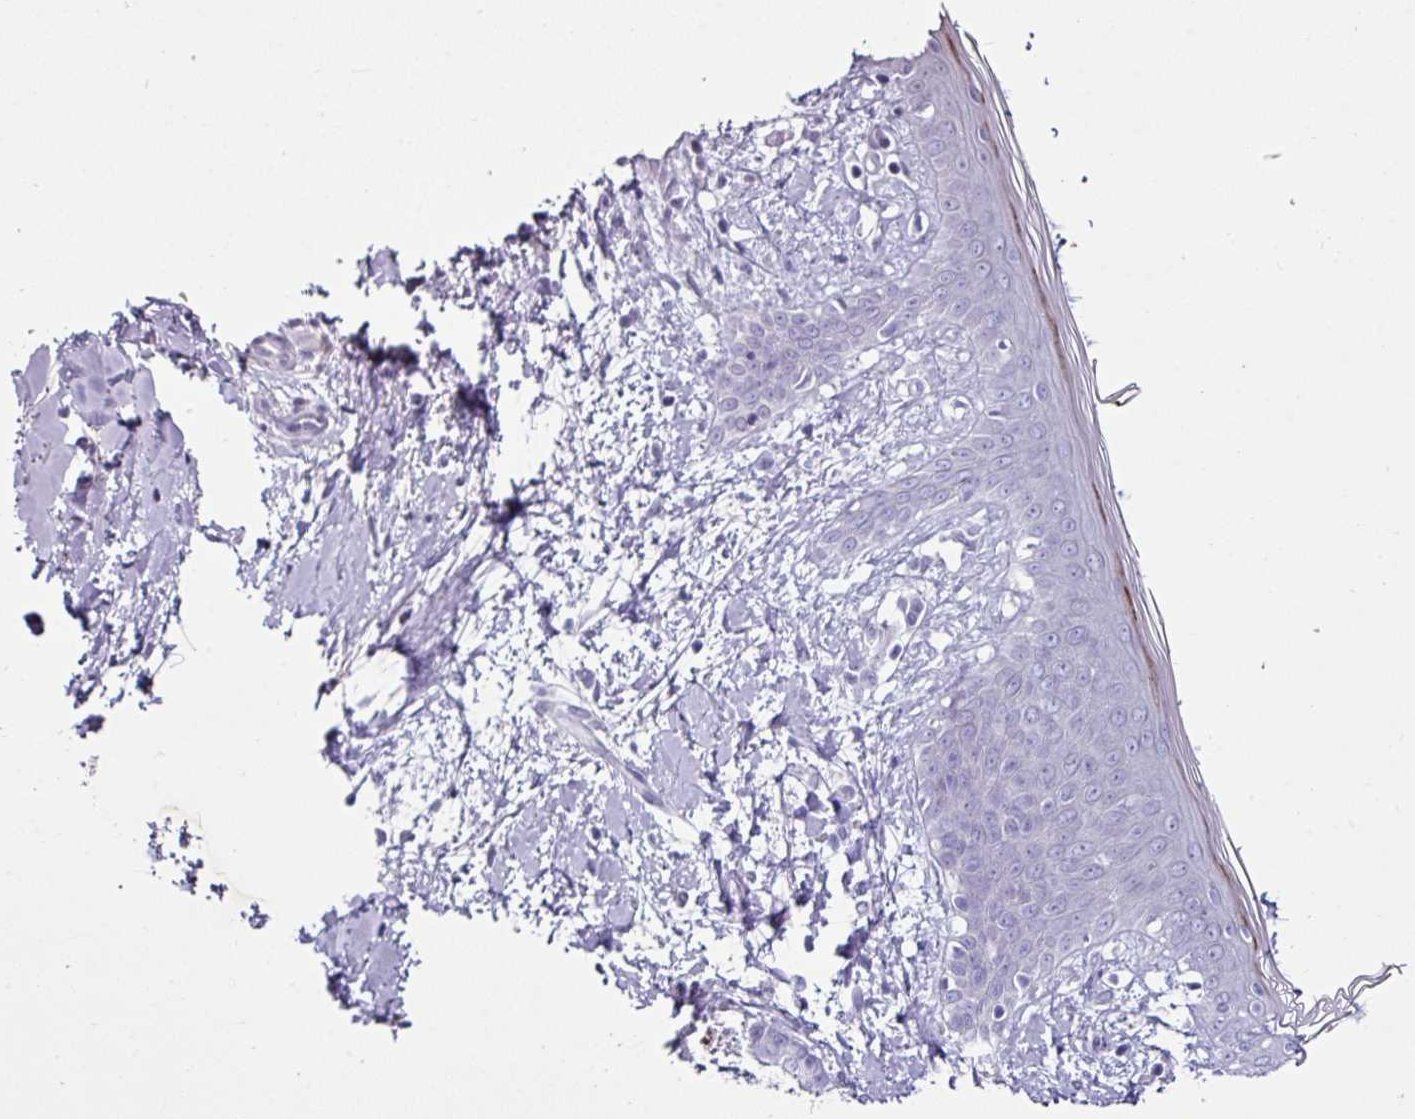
{"staining": {"intensity": "negative", "quantity": "none", "location": "none"}, "tissue": "skin", "cell_type": "Fibroblasts", "image_type": "normal", "snomed": [{"axis": "morphology", "description": "Normal tissue, NOS"}, {"axis": "topography", "description": "Skin"}], "caption": "This is a image of immunohistochemistry staining of benign skin, which shows no positivity in fibroblasts.", "gene": "TRA2A", "patient": {"sex": "female", "age": 34}}